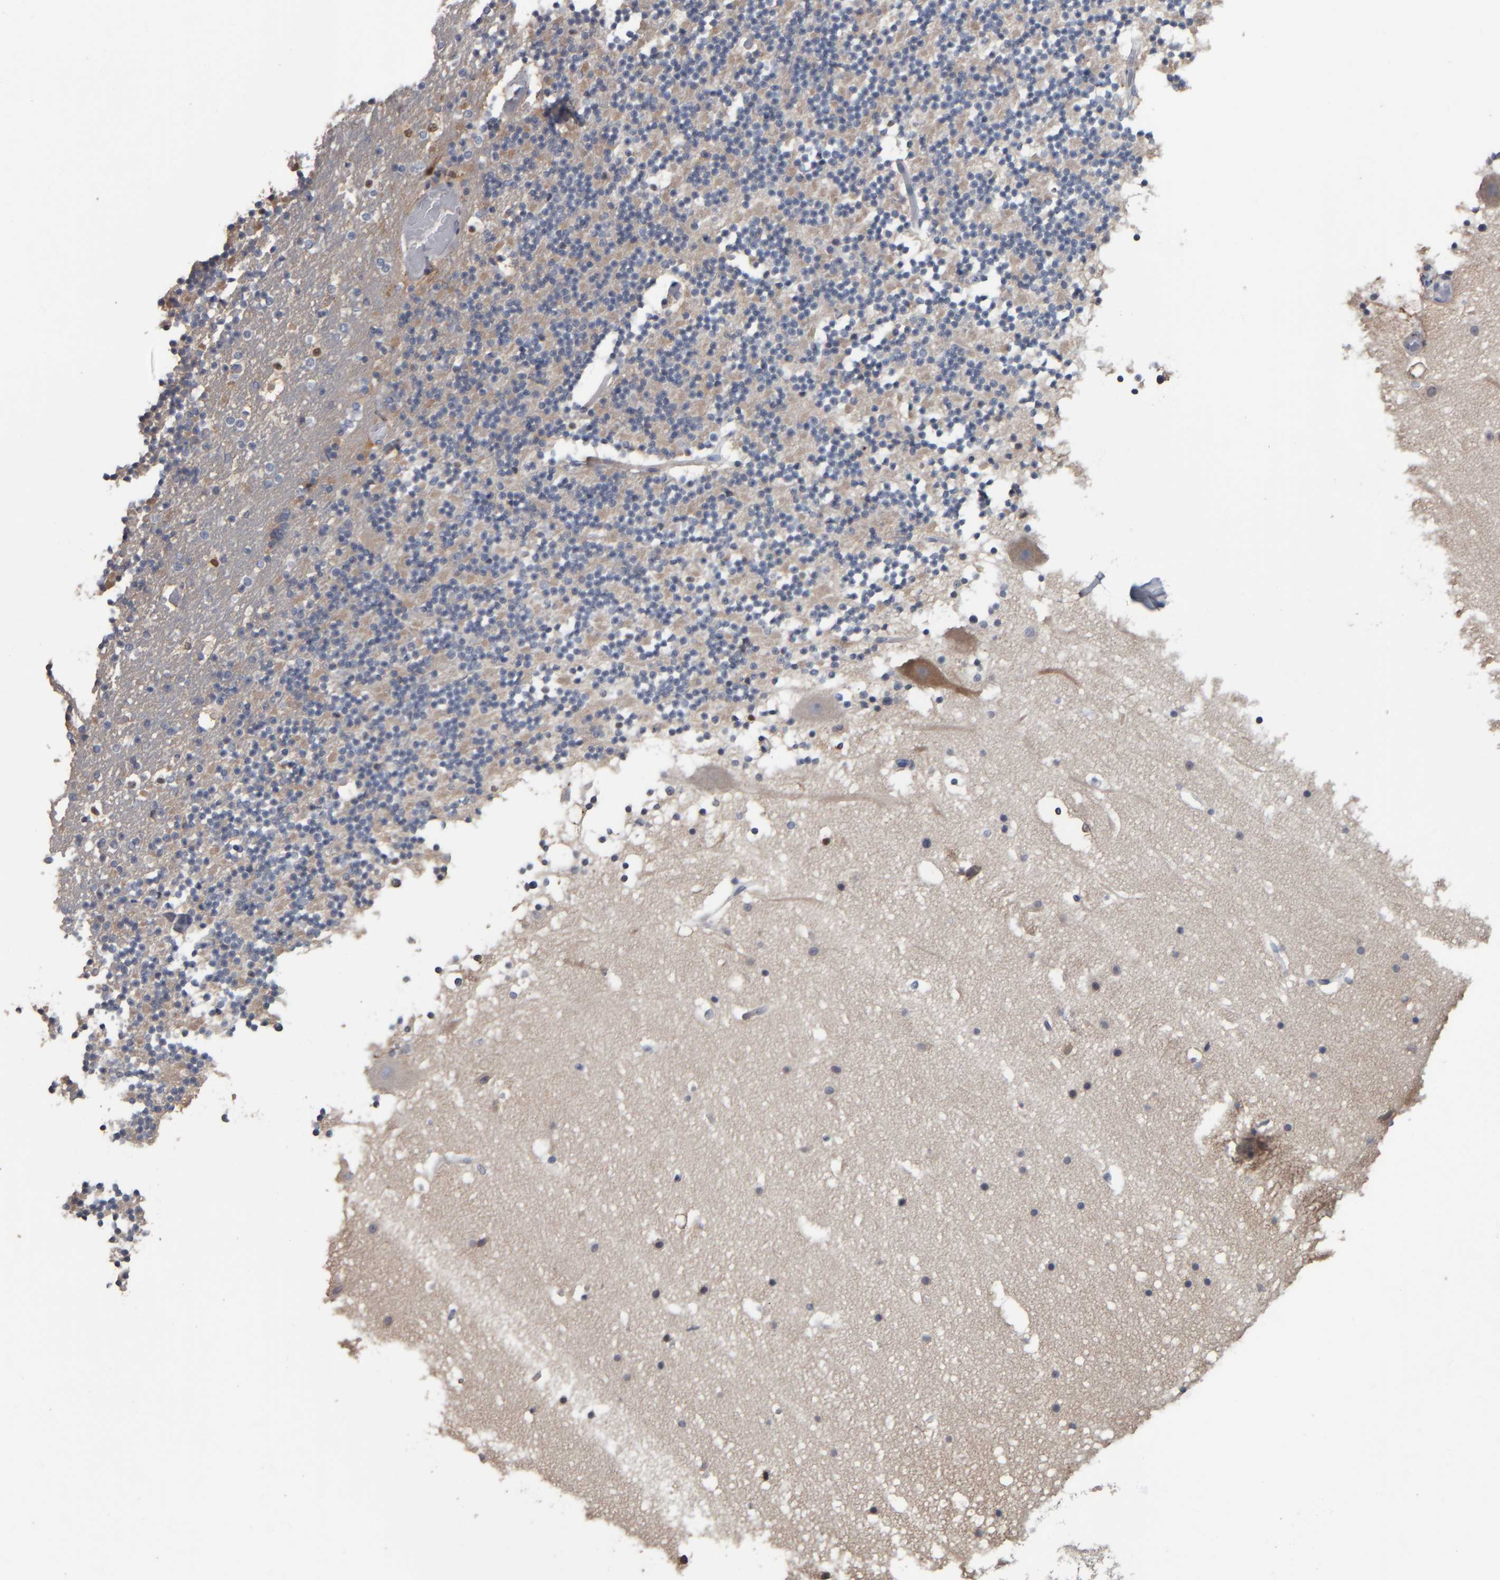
{"staining": {"intensity": "negative", "quantity": "none", "location": "none"}, "tissue": "cerebellum", "cell_type": "Cells in granular layer", "image_type": "normal", "snomed": [{"axis": "morphology", "description": "Normal tissue, NOS"}, {"axis": "topography", "description": "Cerebellum"}], "caption": "There is no significant positivity in cells in granular layer of cerebellum. (DAB IHC visualized using brightfield microscopy, high magnification).", "gene": "CAVIN4", "patient": {"sex": "male", "age": 57}}